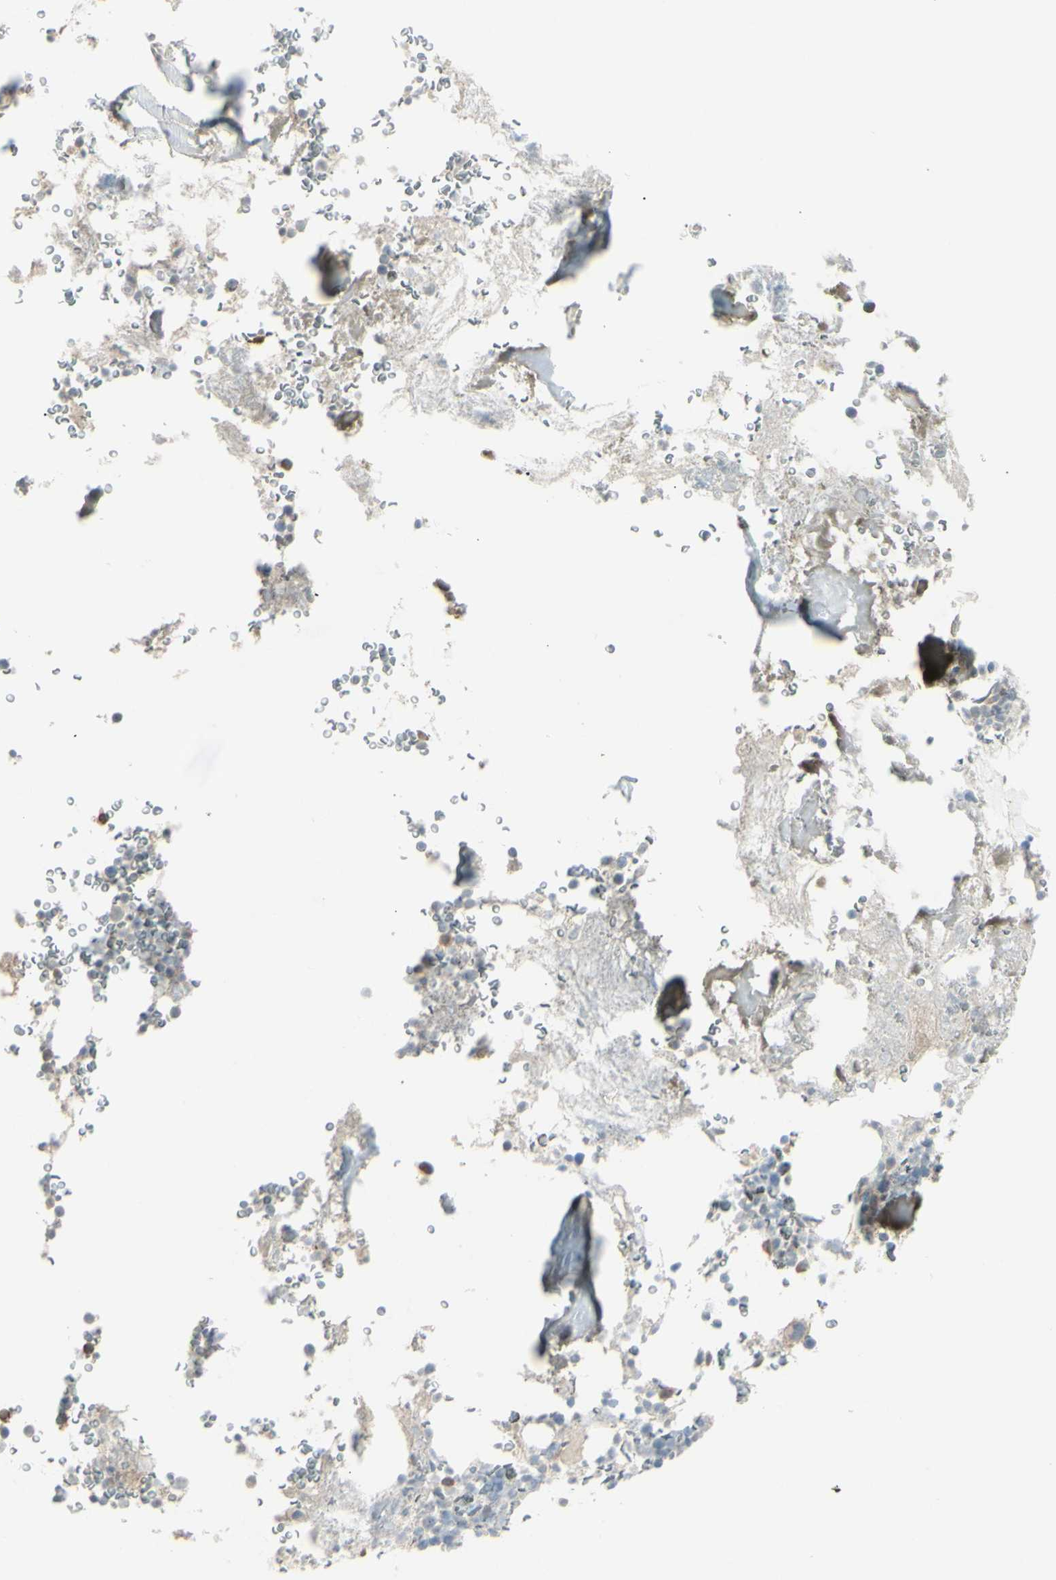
{"staining": {"intensity": "weak", "quantity": "25%-75%", "location": "cytoplasmic/membranous"}, "tissue": "bone marrow", "cell_type": "Hematopoietic cells", "image_type": "normal", "snomed": [{"axis": "morphology", "description": "Normal tissue, NOS"}, {"axis": "topography", "description": "Bone marrow"}], "caption": "About 25%-75% of hematopoietic cells in benign bone marrow demonstrate weak cytoplasmic/membranous protein positivity as visualized by brown immunohistochemical staining.", "gene": "SH3GL2", "patient": {"sex": "male"}}